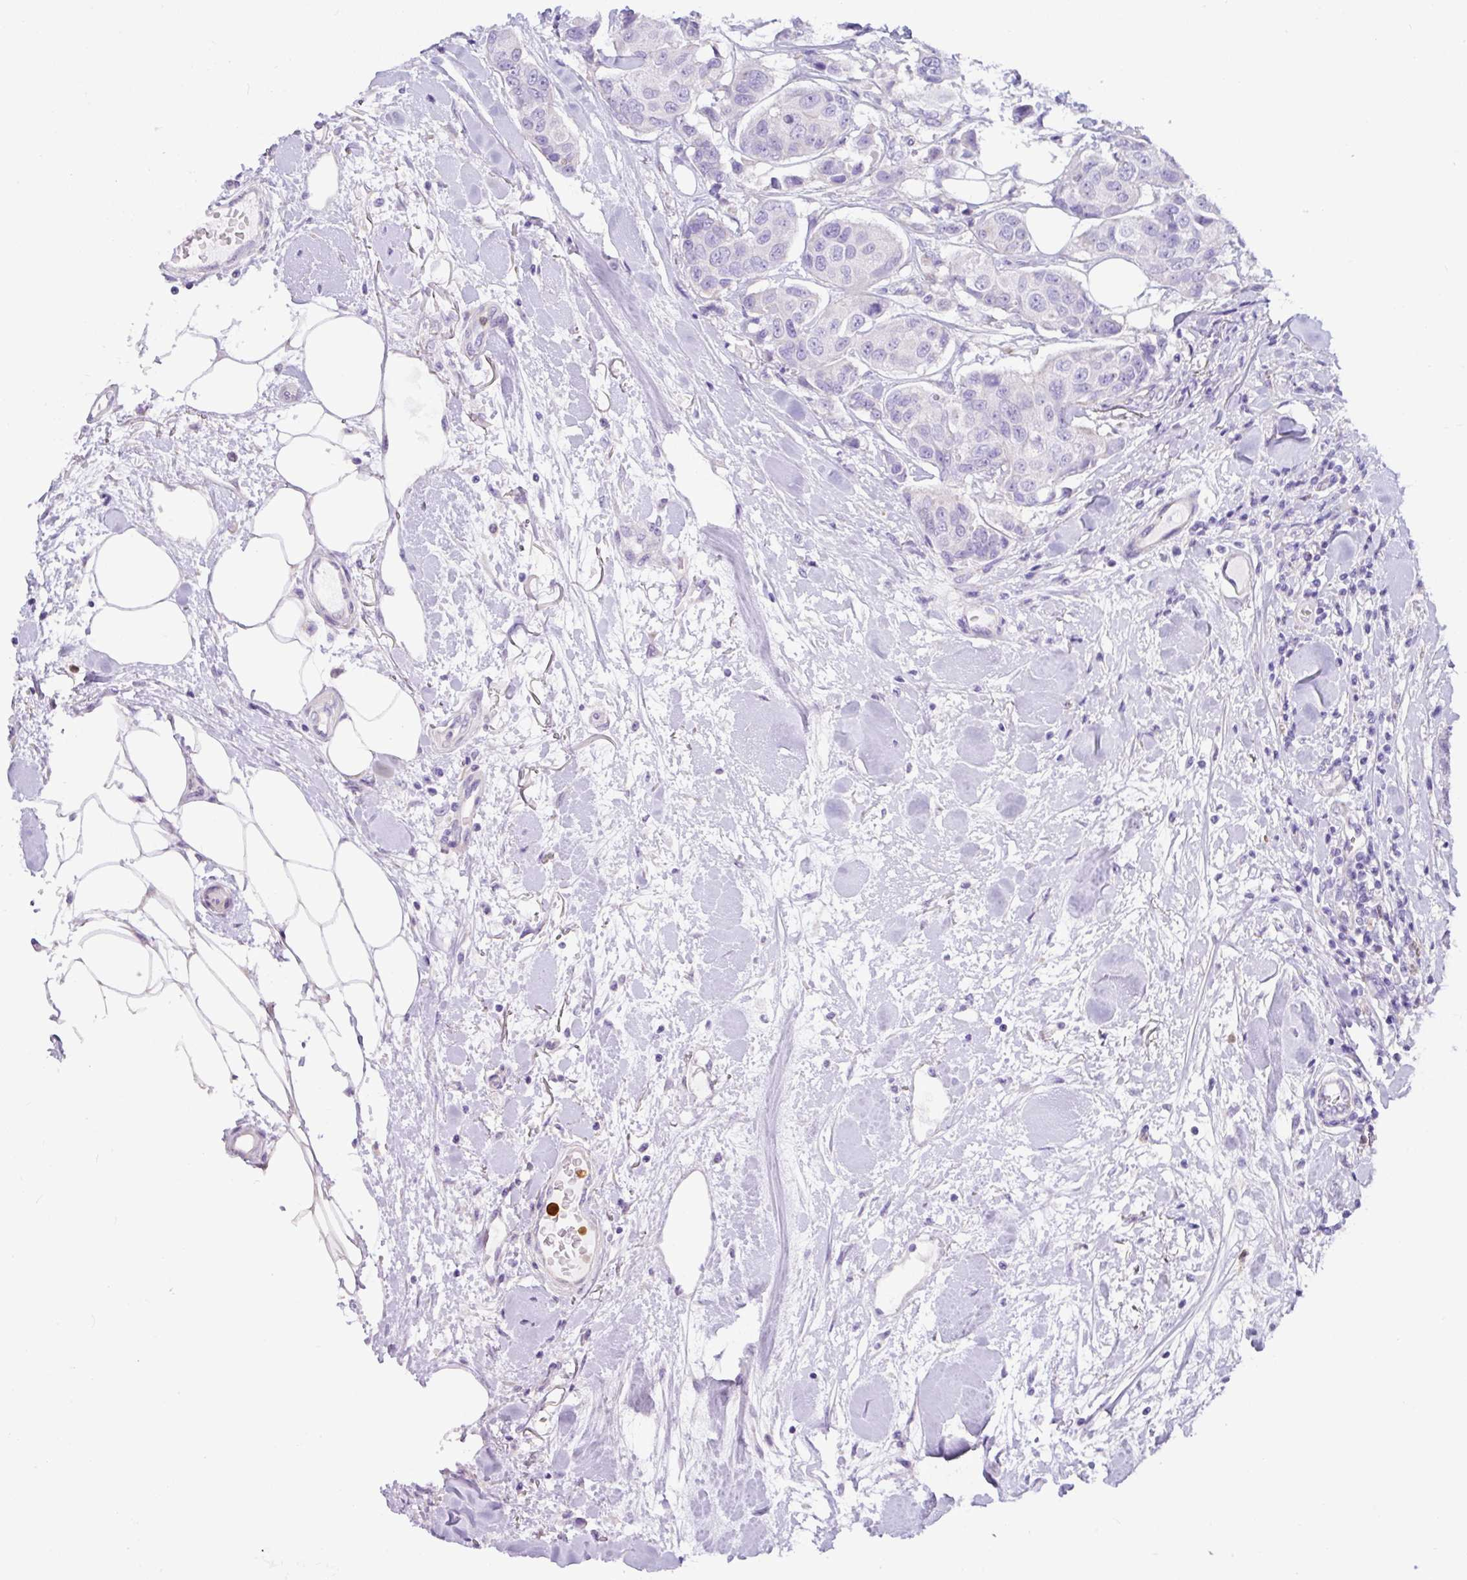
{"staining": {"intensity": "negative", "quantity": "none", "location": "none"}, "tissue": "breast cancer", "cell_type": "Tumor cells", "image_type": "cancer", "snomed": [{"axis": "morphology", "description": "Duct carcinoma"}, {"axis": "topography", "description": "Breast"}, {"axis": "topography", "description": "Lymph node"}], "caption": "Immunohistochemistry of breast cancer exhibits no expression in tumor cells.", "gene": "SH2D3C", "patient": {"sex": "female", "age": 80}}